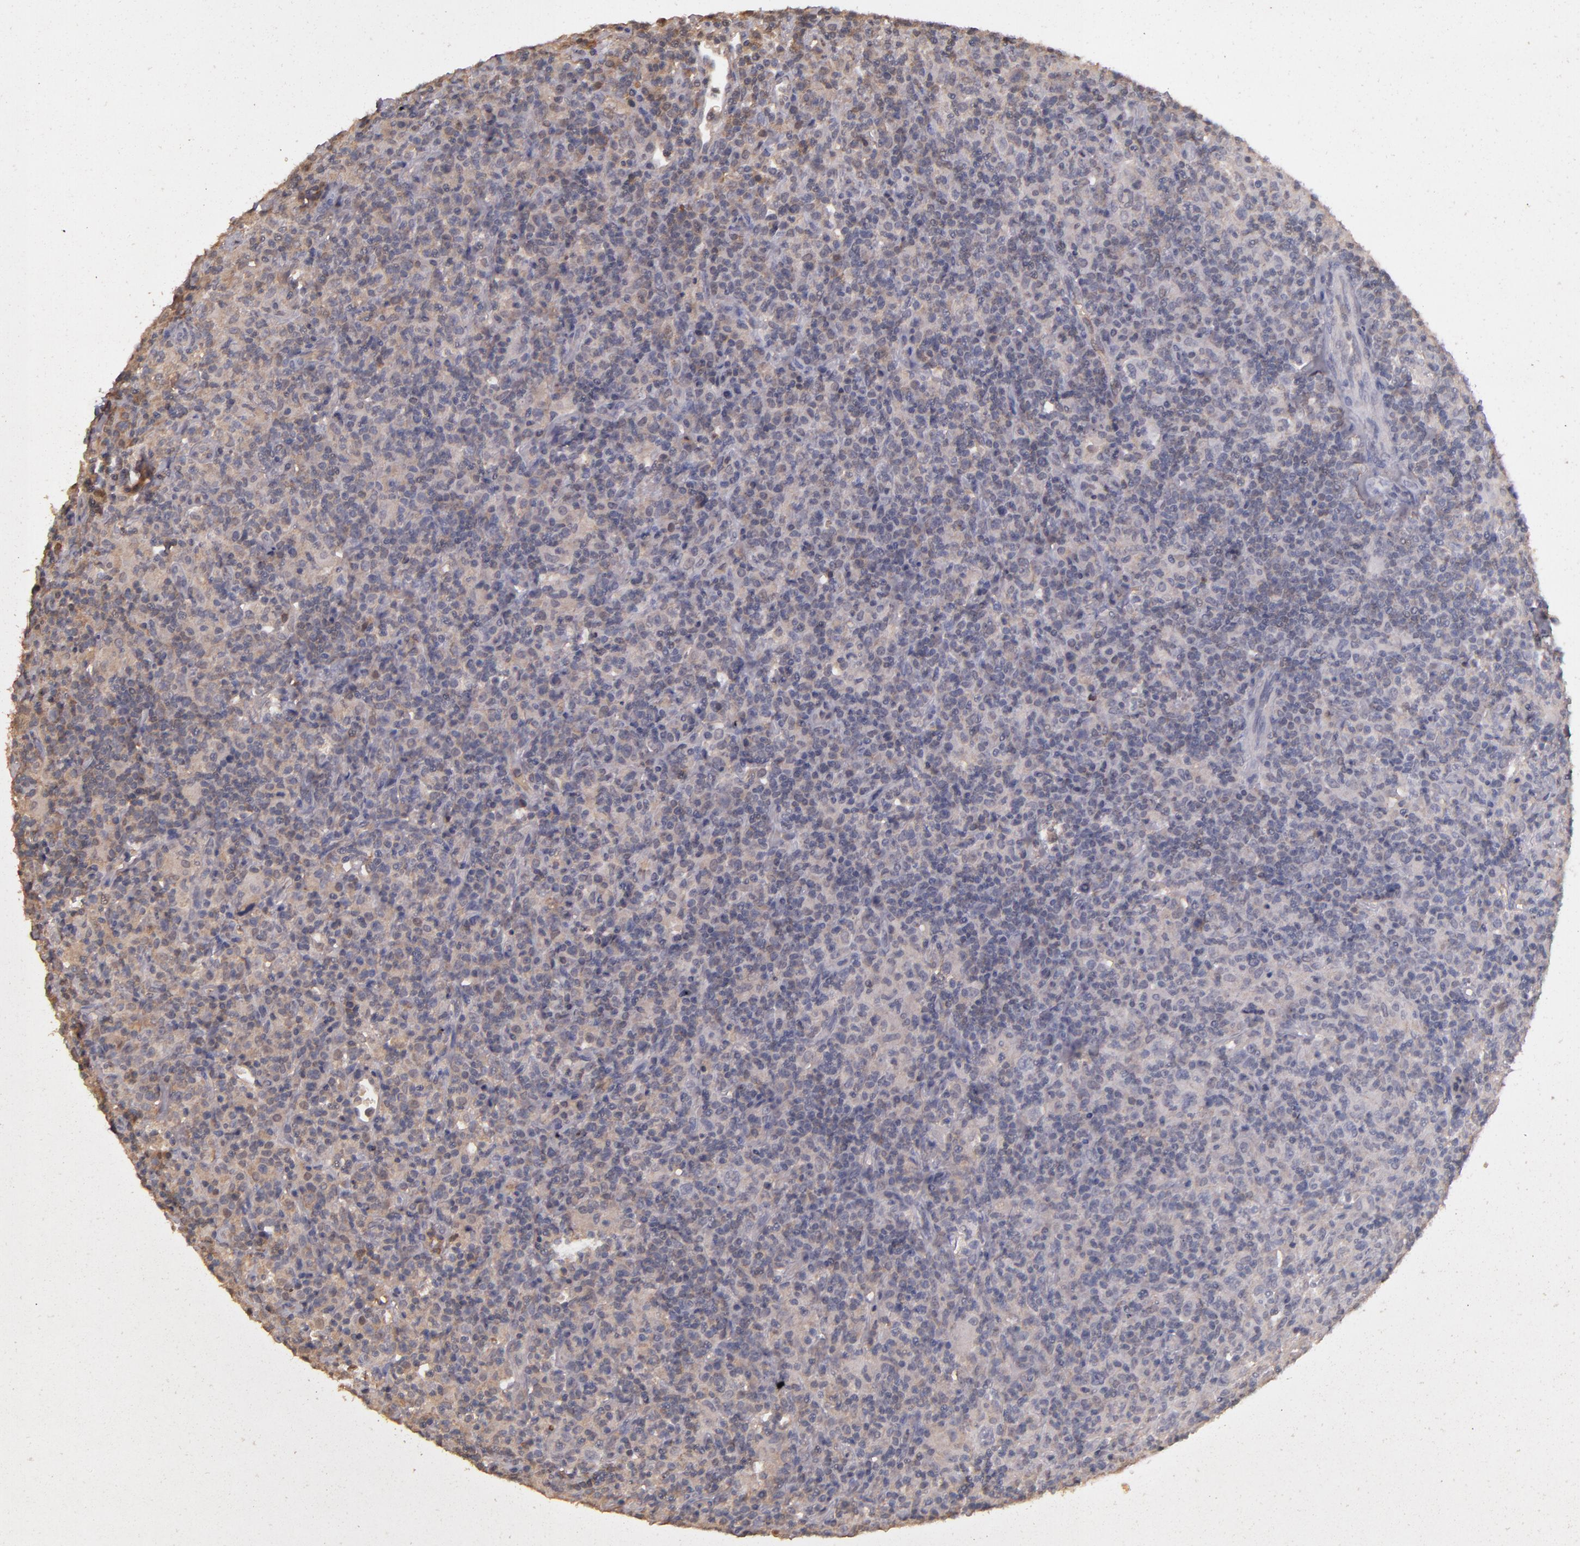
{"staining": {"intensity": "weak", "quantity": ">75%", "location": "cytoplasmic/membranous"}, "tissue": "lymphoma", "cell_type": "Tumor cells", "image_type": "cancer", "snomed": [{"axis": "morphology", "description": "Hodgkin's disease, NOS"}, {"axis": "topography", "description": "Lymph node"}], "caption": "Immunohistochemical staining of Hodgkin's disease demonstrates low levels of weak cytoplasmic/membranous staining in about >75% of tumor cells. (Brightfield microscopy of DAB IHC at high magnification).", "gene": "SERPINC1", "patient": {"sex": "male", "age": 65}}